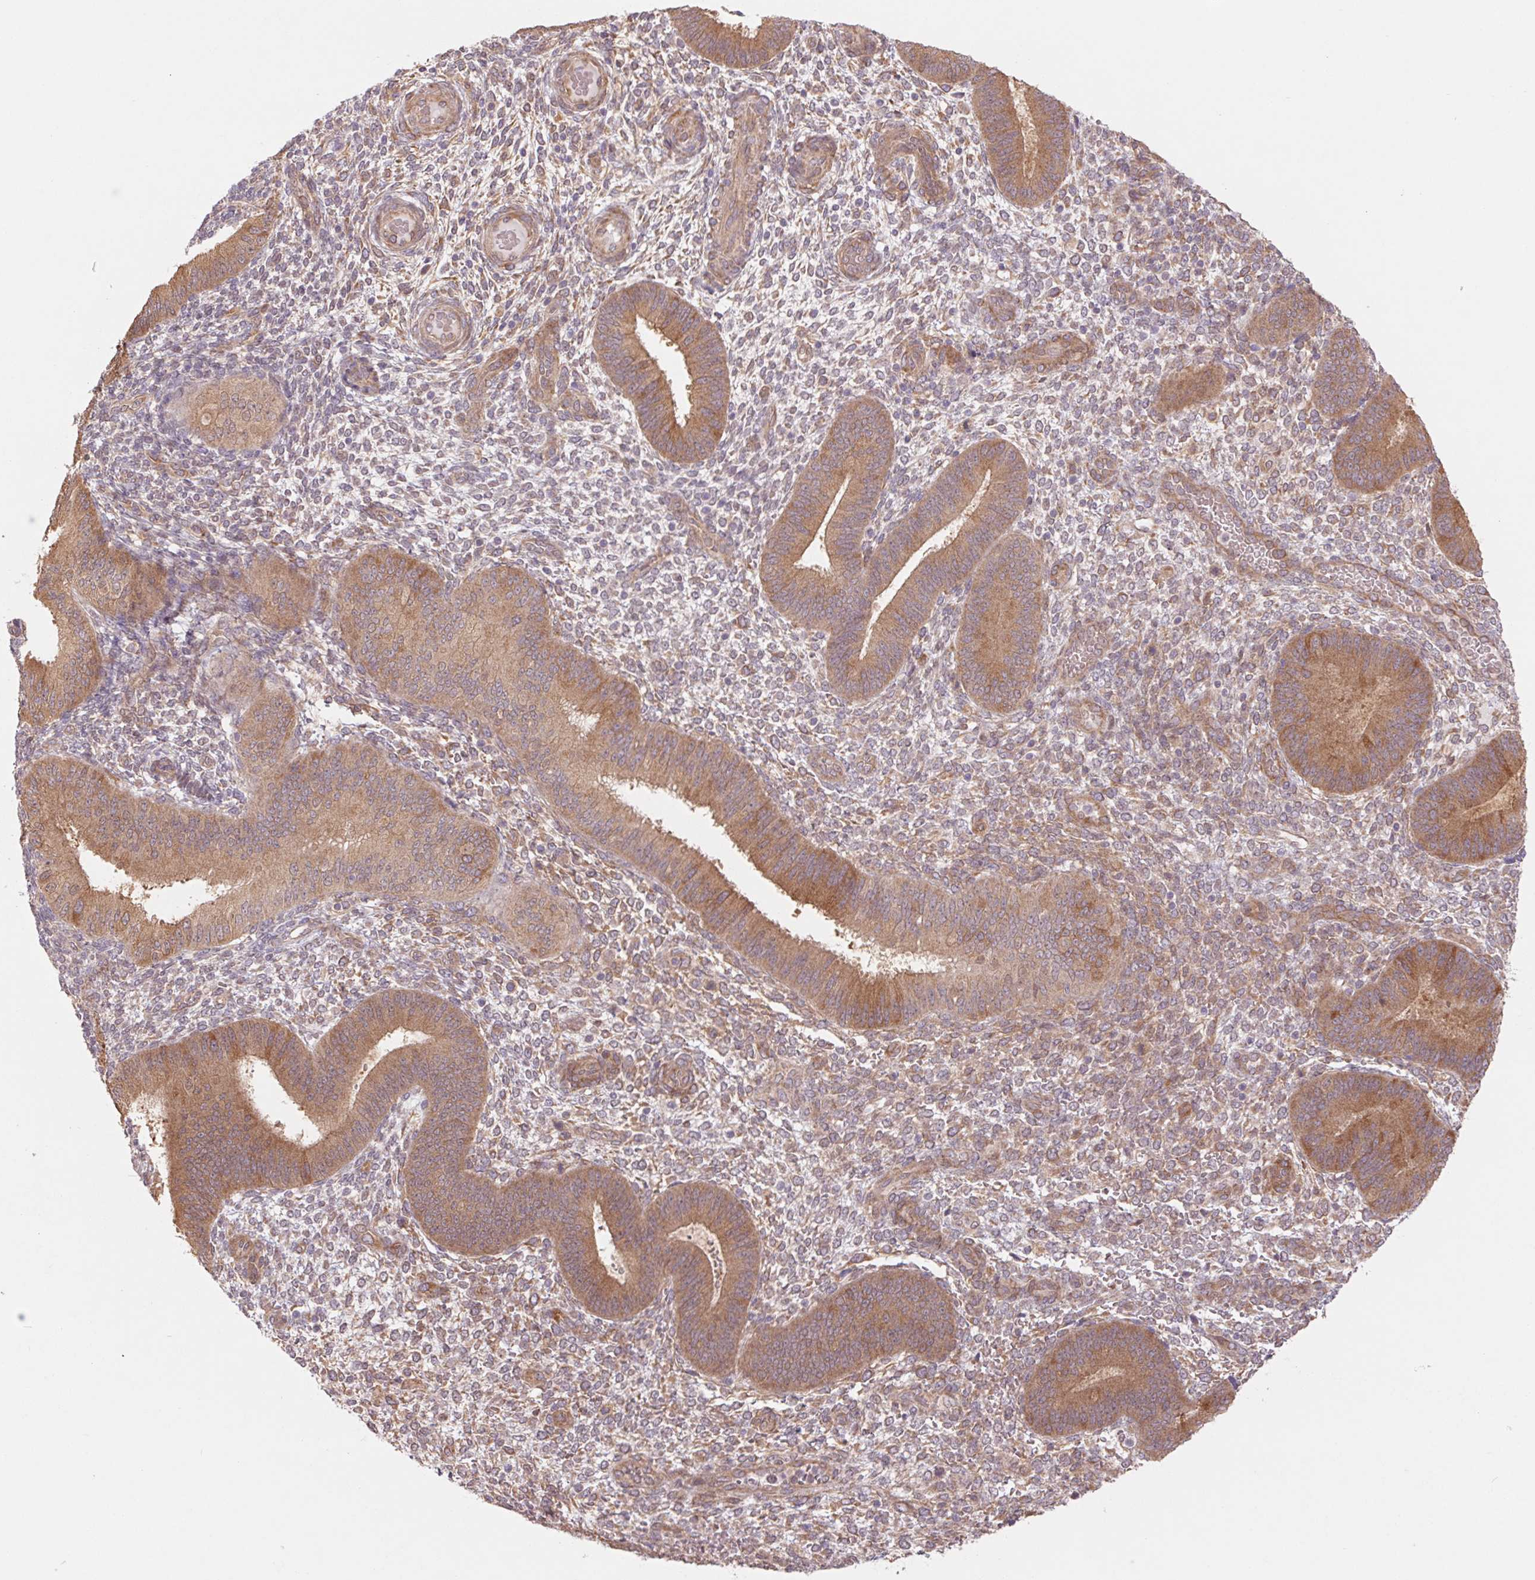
{"staining": {"intensity": "weak", "quantity": "25%-75%", "location": "cytoplasmic/membranous"}, "tissue": "endometrium", "cell_type": "Cells in endometrial stroma", "image_type": "normal", "snomed": [{"axis": "morphology", "description": "Normal tissue, NOS"}, {"axis": "topography", "description": "Endometrium"}], "caption": "Benign endometrium was stained to show a protein in brown. There is low levels of weak cytoplasmic/membranous expression in approximately 25%-75% of cells in endometrial stroma. (brown staining indicates protein expression, while blue staining denotes nuclei).", "gene": "RRM1", "patient": {"sex": "female", "age": 39}}